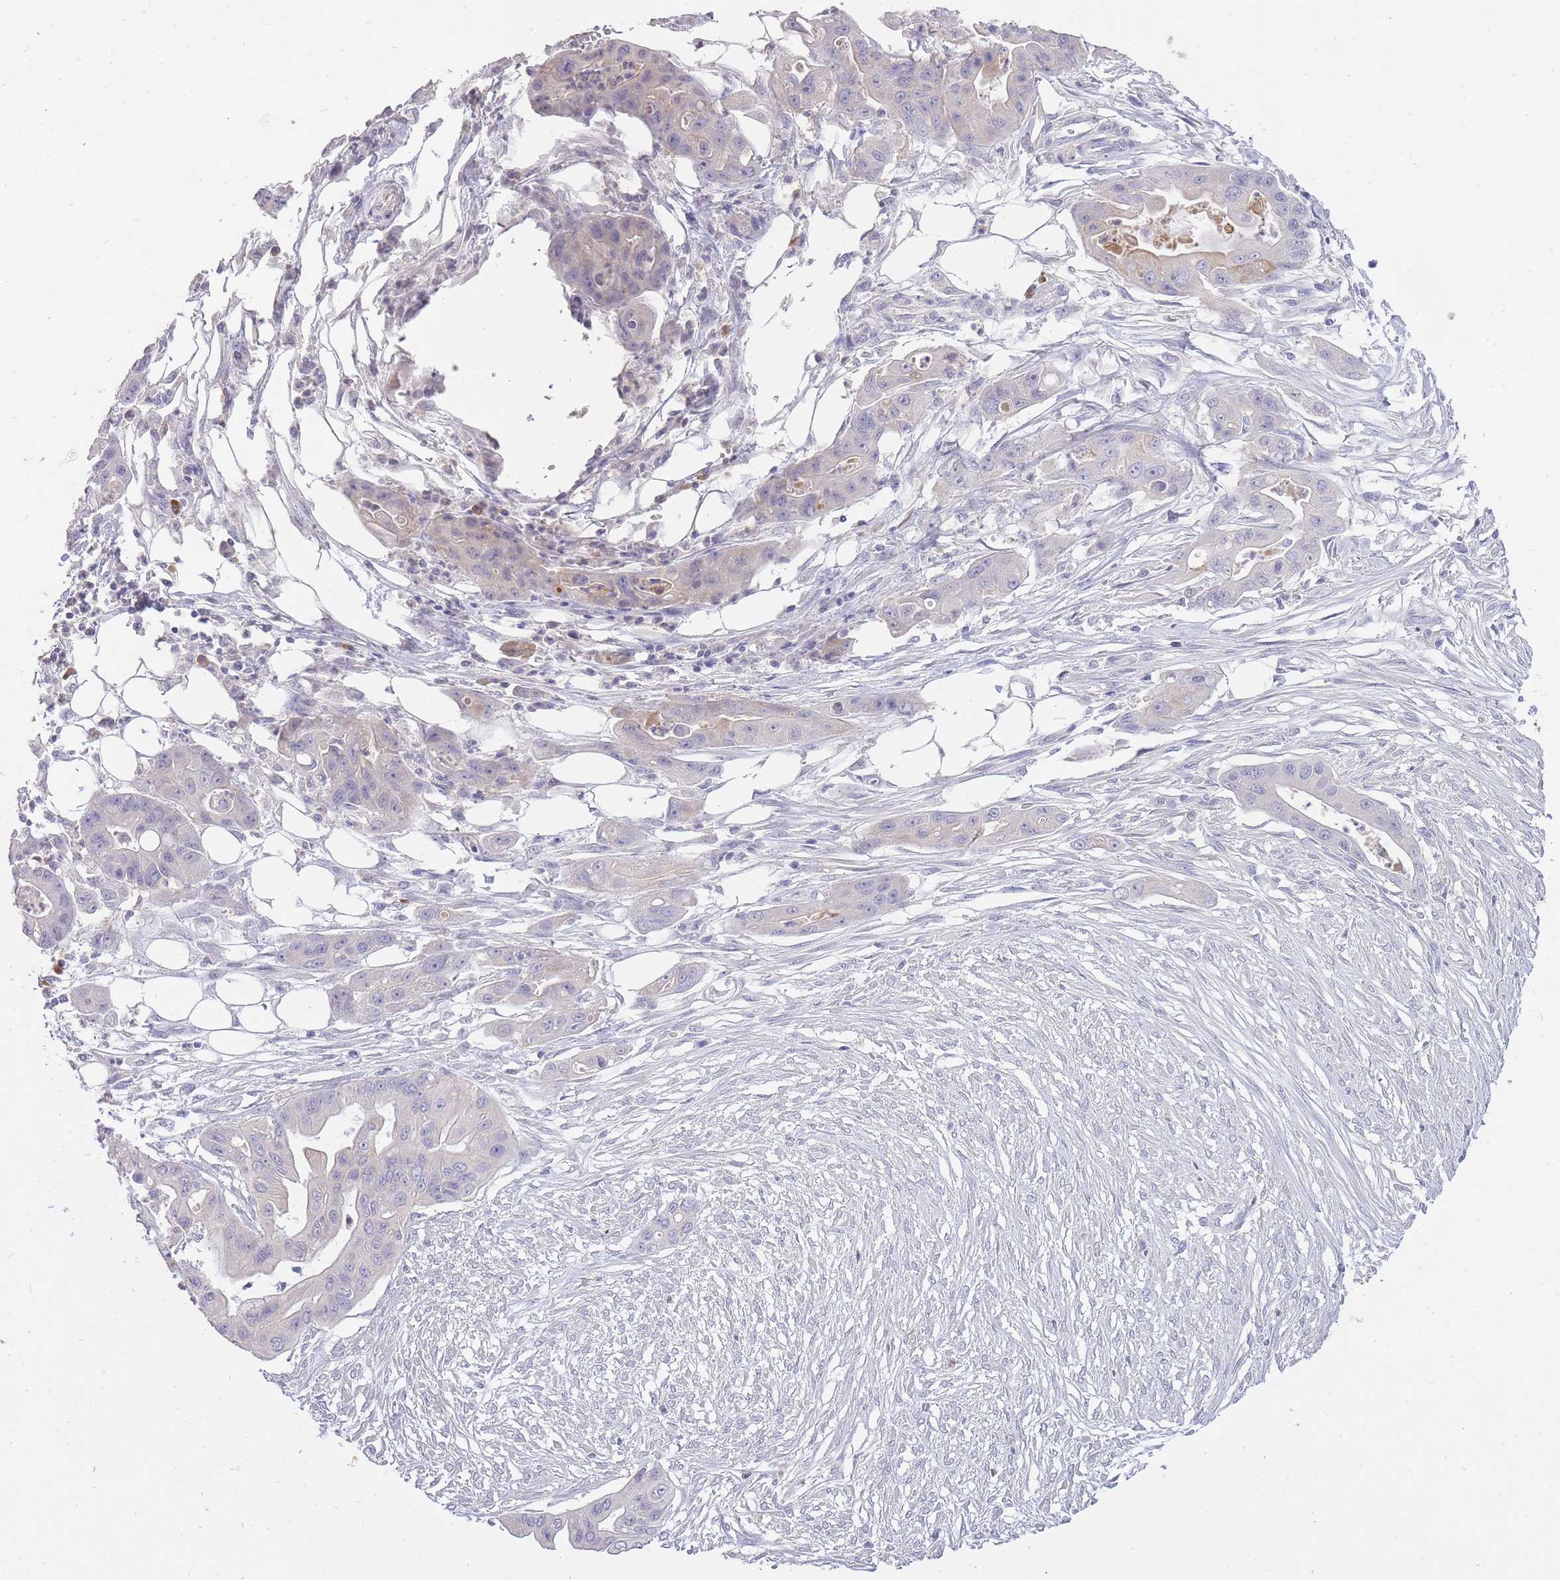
{"staining": {"intensity": "negative", "quantity": "none", "location": "none"}, "tissue": "ovarian cancer", "cell_type": "Tumor cells", "image_type": "cancer", "snomed": [{"axis": "morphology", "description": "Cystadenocarcinoma, mucinous, NOS"}, {"axis": "topography", "description": "Ovary"}], "caption": "This is an IHC photomicrograph of ovarian cancer. There is no positivity in tumor cells.", "gene": "FRG2C", "patient": {"sex": "female", "age": 70}}